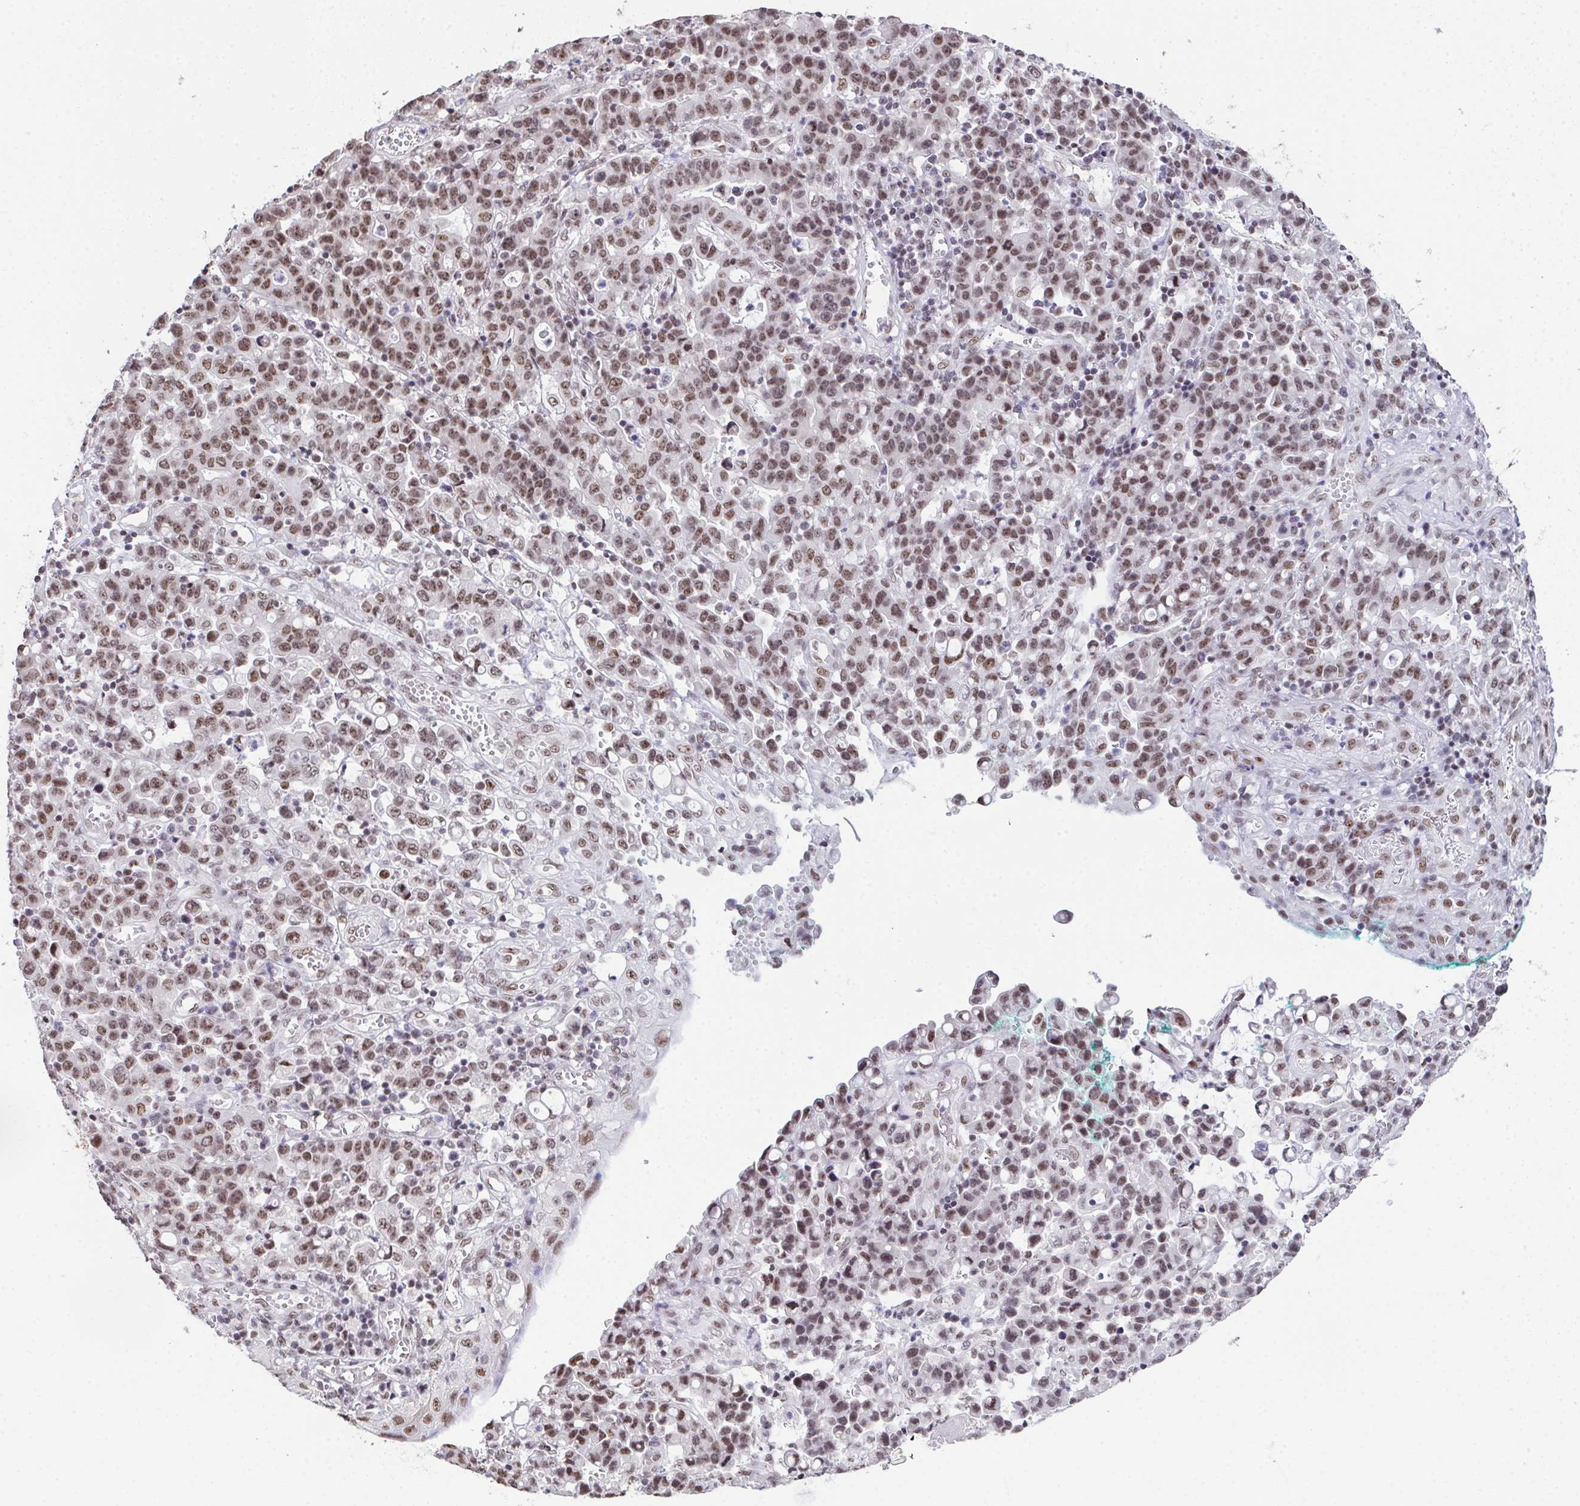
{"staining": {"intensity": "moderate", "quantity": ">75%", "location": "nuclear"}, "tissue": "stomach cancer", "cell_type": "Tumor cells", "image_type": "cancer", "snomed": [{"axis": "morphology", "description": "Adenocarcinoma, NOS"}, {"axis": "topography", "description": "Stomach, upper"}], "caption": "An image showing moderate nuclear staining in approximately >75% of tumor cells in stomach cancer, as visualized by brown immunohistochemical staining.", "gene": "ZNF800", "patient": {"sex": "male", "age": 69}}